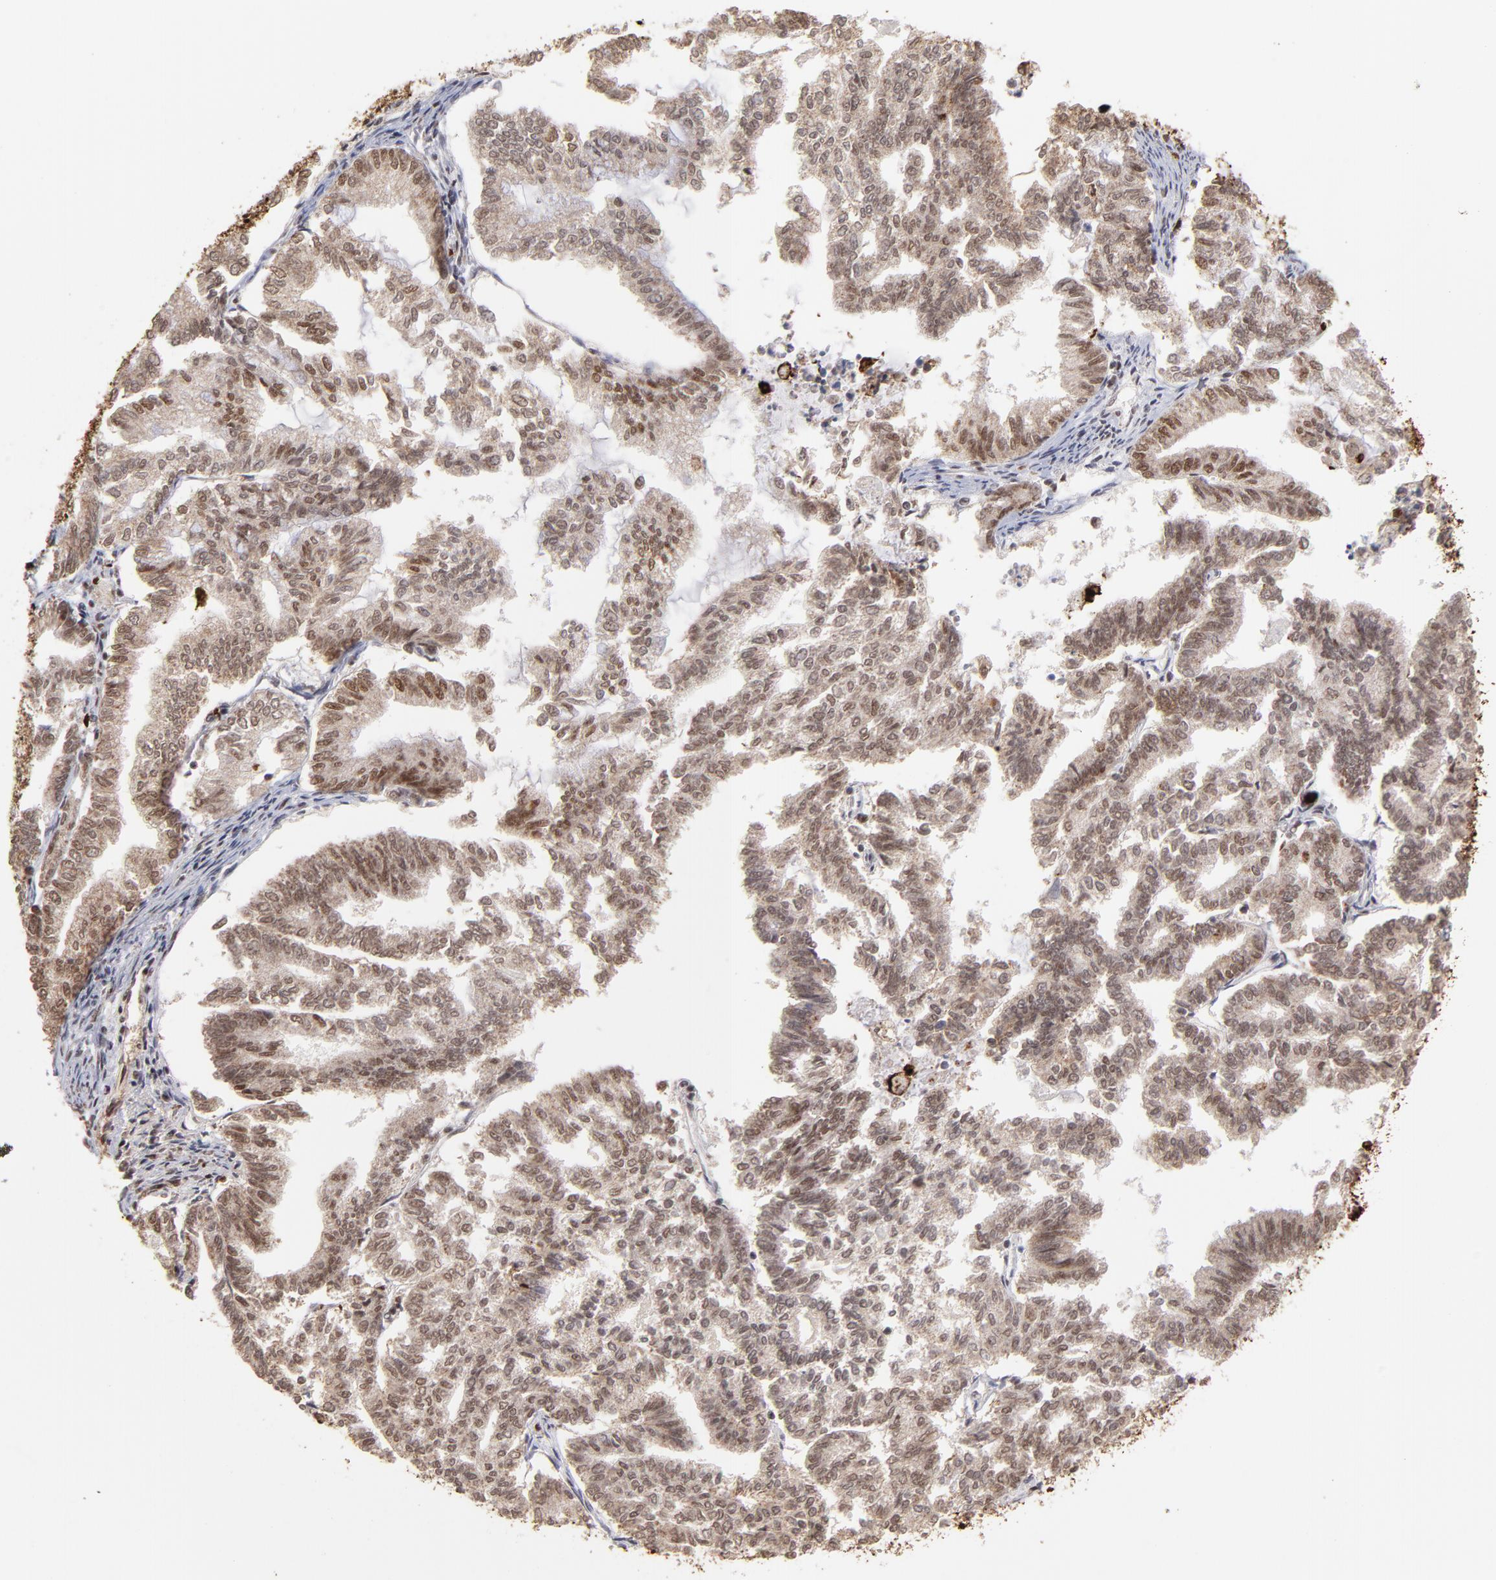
{"staining": {"intensity": "moderate", "quantity": ">75%", "location": "cytoplasmic/membranous,nuclear"}, "tissue": "endometrial cancer", "cell_type": "Tumor cells", "image_type": "cancer", "snomed": [{"axis": "morphology", "description": "Adenocarcinoma, NOS"}, {"axis": "topography", "description": "Endometrium"}], "caption": "There is medium levels of moderate cytoplasmic/membranous and nuclear positivity in tumor cells of endometrial cancer, as demonstrated by immunohistochemical staining (brown color).", "gene": "ZFX", "patient": {"sex": "female", "age": 79}}